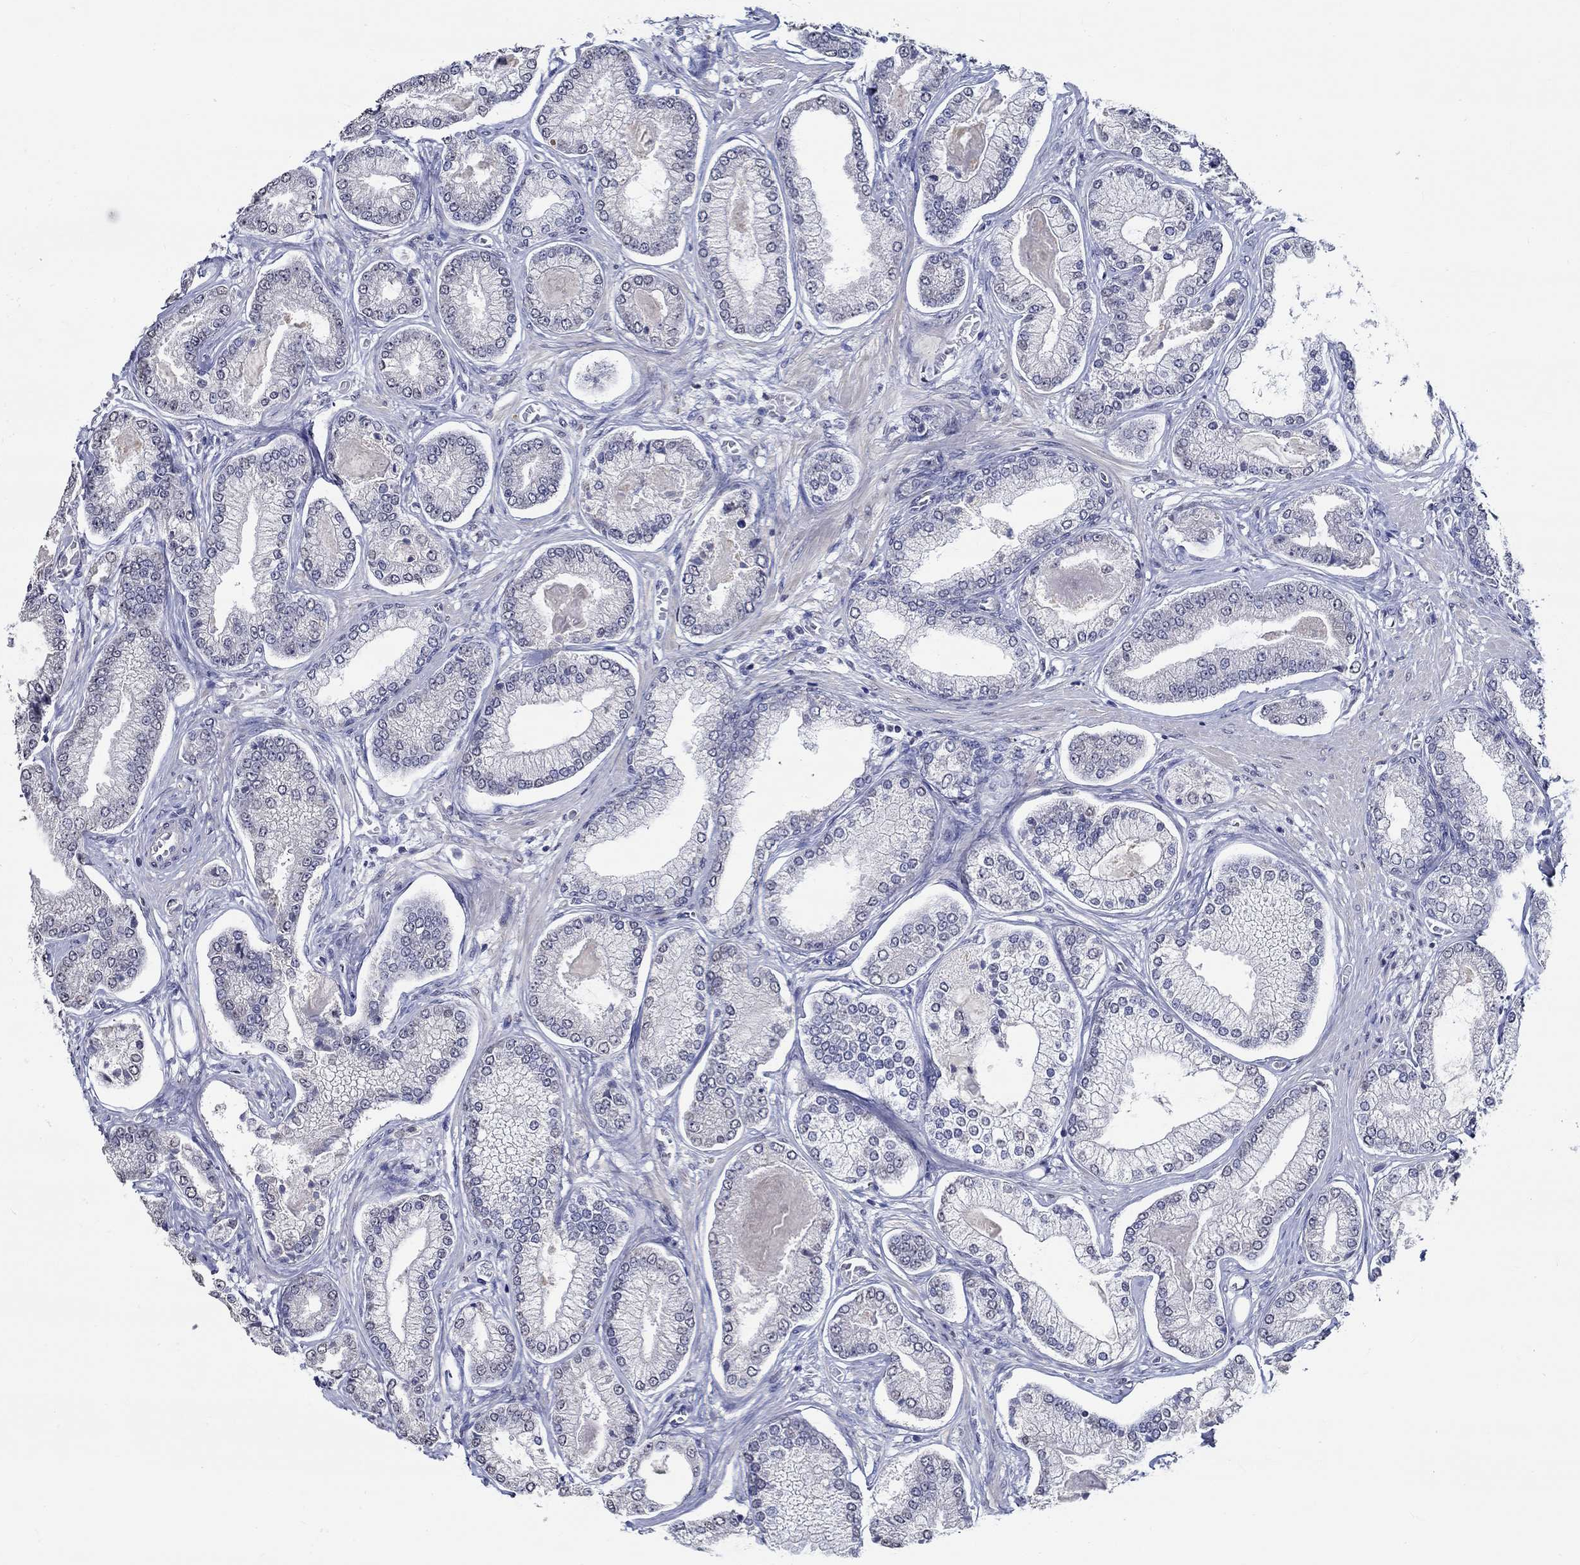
{"staining": {"intensity": "negative", "quantity": "none", "location": "none"}, "tissue": "prostate cancer", "cell_type": "Tumor cells", "image_type": "cancer", "snomed": [{"axis": "morphology", "description": "Adenocarcinoma, Low grade"}, {"axis": "topography", "description": "Prostate"}], "caption": "Human prostate low-grade adenocarcinoma stained for a protein using immunohistochemistry (IHC) shows no expression in tumor cells.", "gene": "PDE1B", "patient": {"sex": "male", "age": 57}}